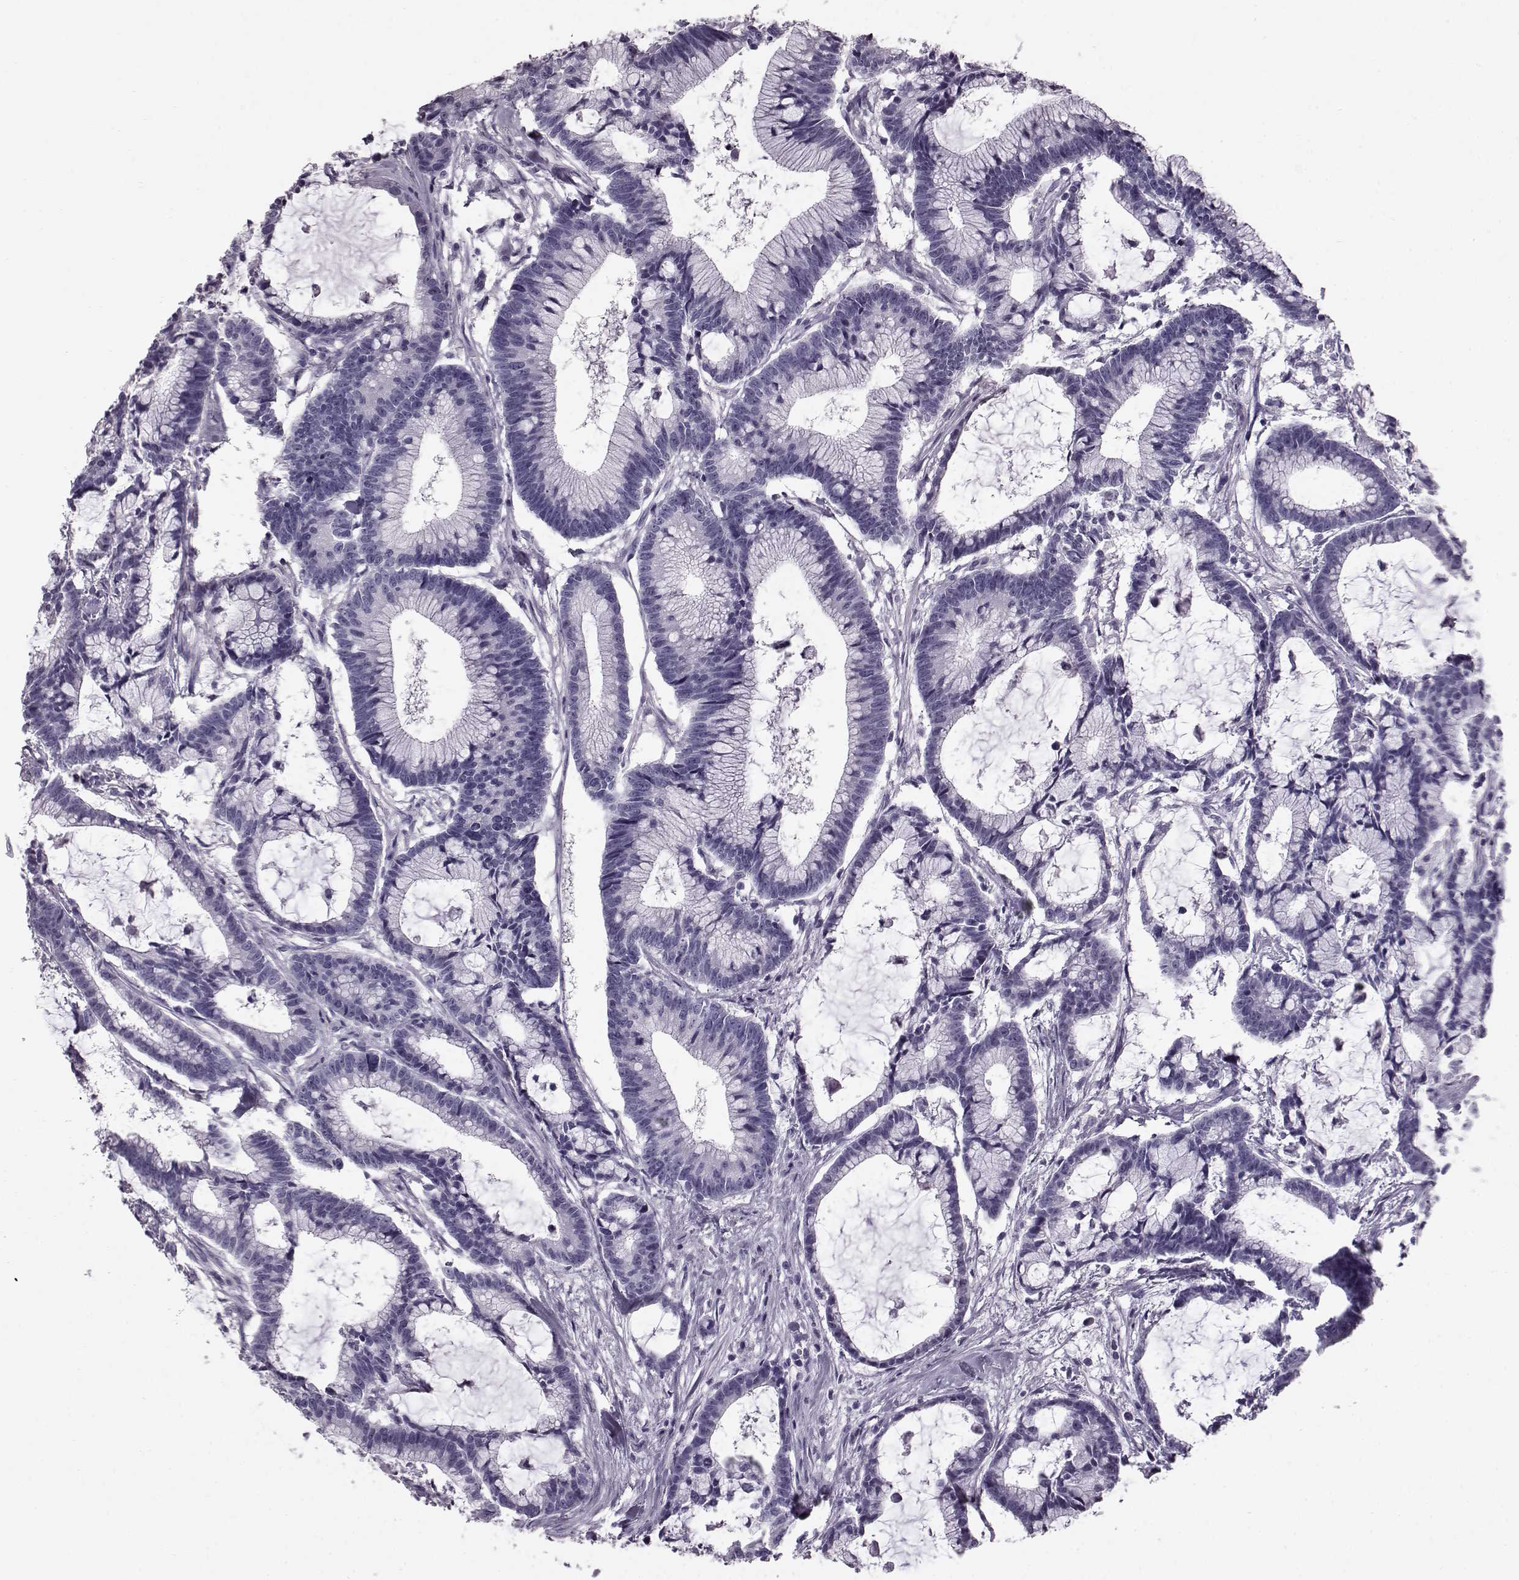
{"staining": {"intensity": "negative", "quantity": "none", "location": "none"}, "tissue": "colorectal cancer", "cell_type": "Tumor cells", "image_type": "cancer", "snomed": [{"axis": "morphology", "description": "Adenocarcinoma, NOS"}, {"axis": "topography", "description": "Colon"}], "caption": "Protein analysis of colorectal cancer (adenocarcinoma) demonstrates no significant staining in tumor cells.", "gene": "TCHHL1", "patient": {"sex": "female", "age": 78}}